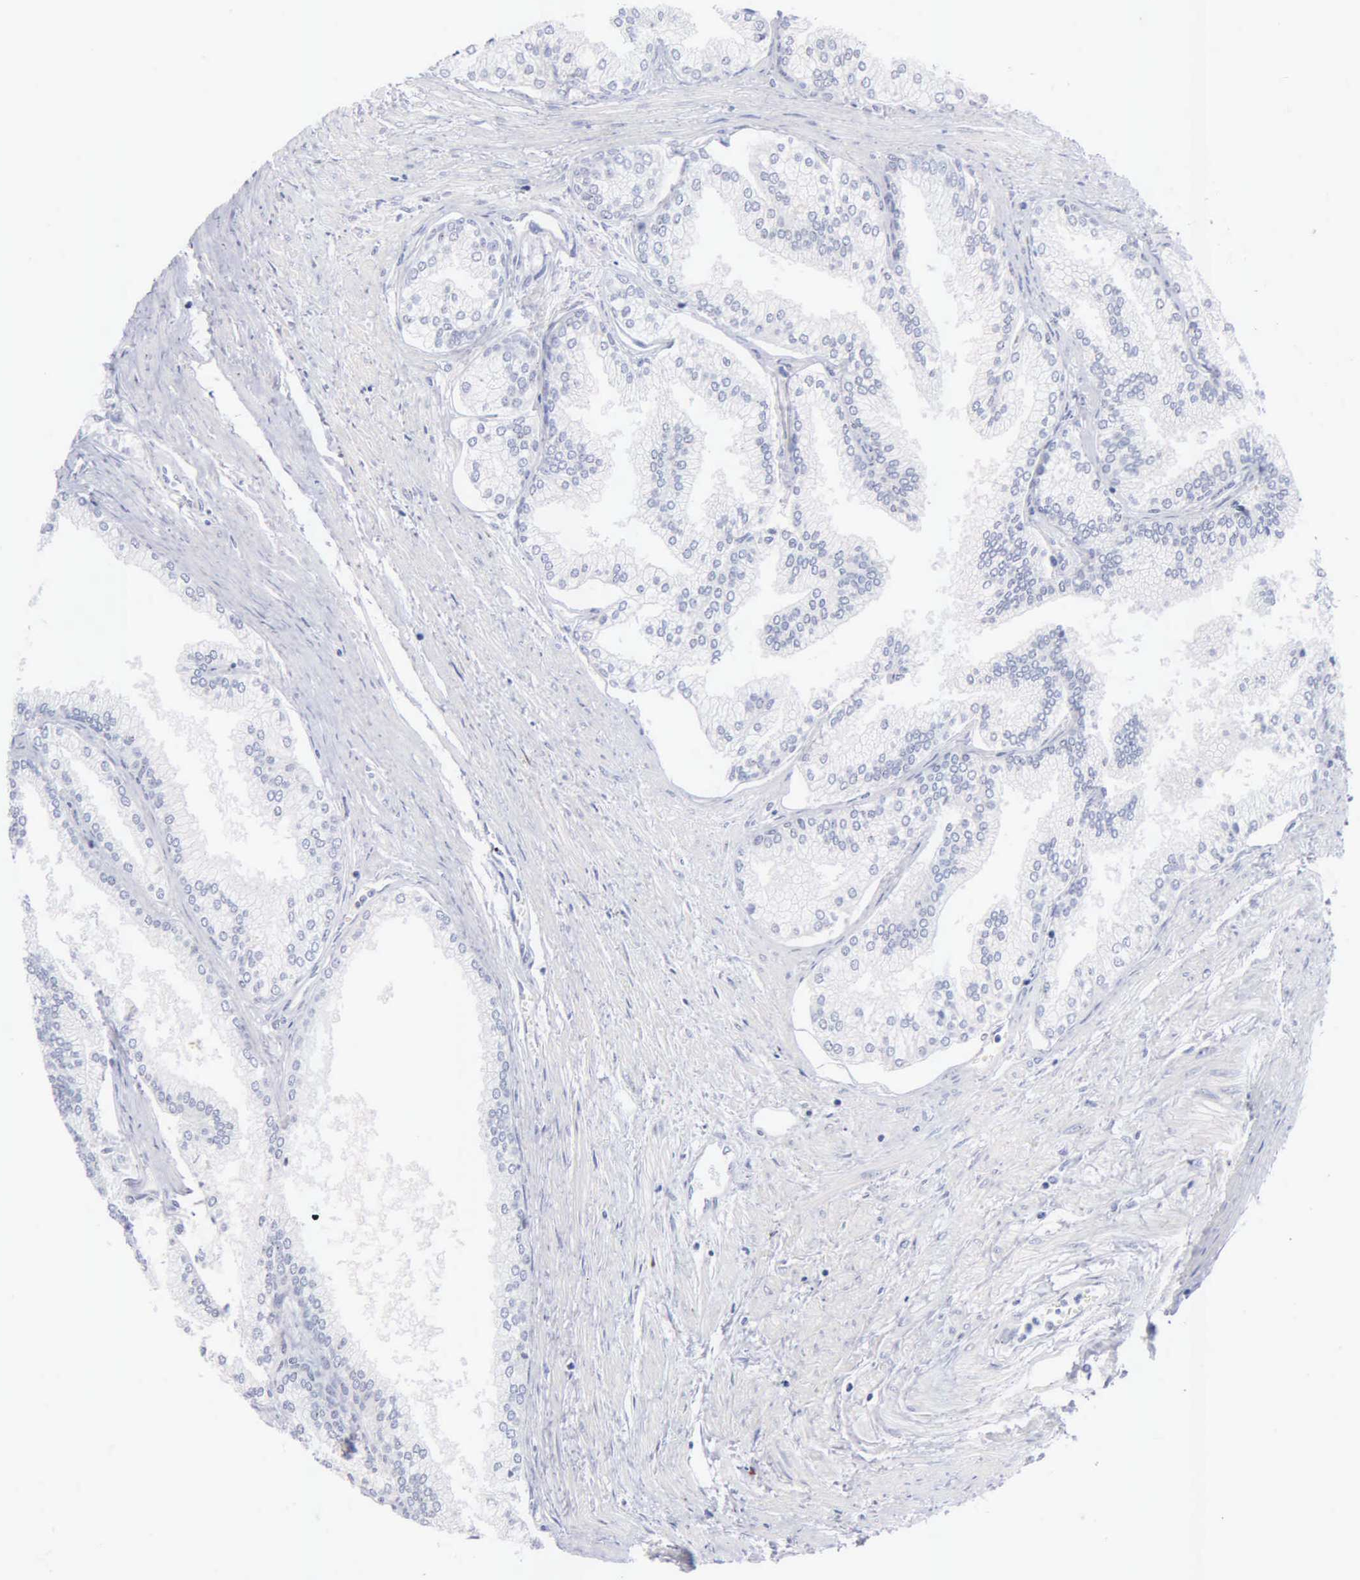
{"staining": {"intensity": "negative", "quantity": "none", "location": "none"}, "tissue": "prostate", "cell_type": "Glandular cells", "image_type": "normal", "snomed": [{"axis": "morphology", "description": "Normal tissue, NOS"}, {"axis": "topography", "description": "Prostate"}], "caption": "A high-resolution histopathology image shows immunohistochemistry (IHC) staining of unremarkable prostate, which reveals no significant positivity in glandular cells.", "gene": "ASPHD2", "patient": {"sex": "male", "age": 68}}